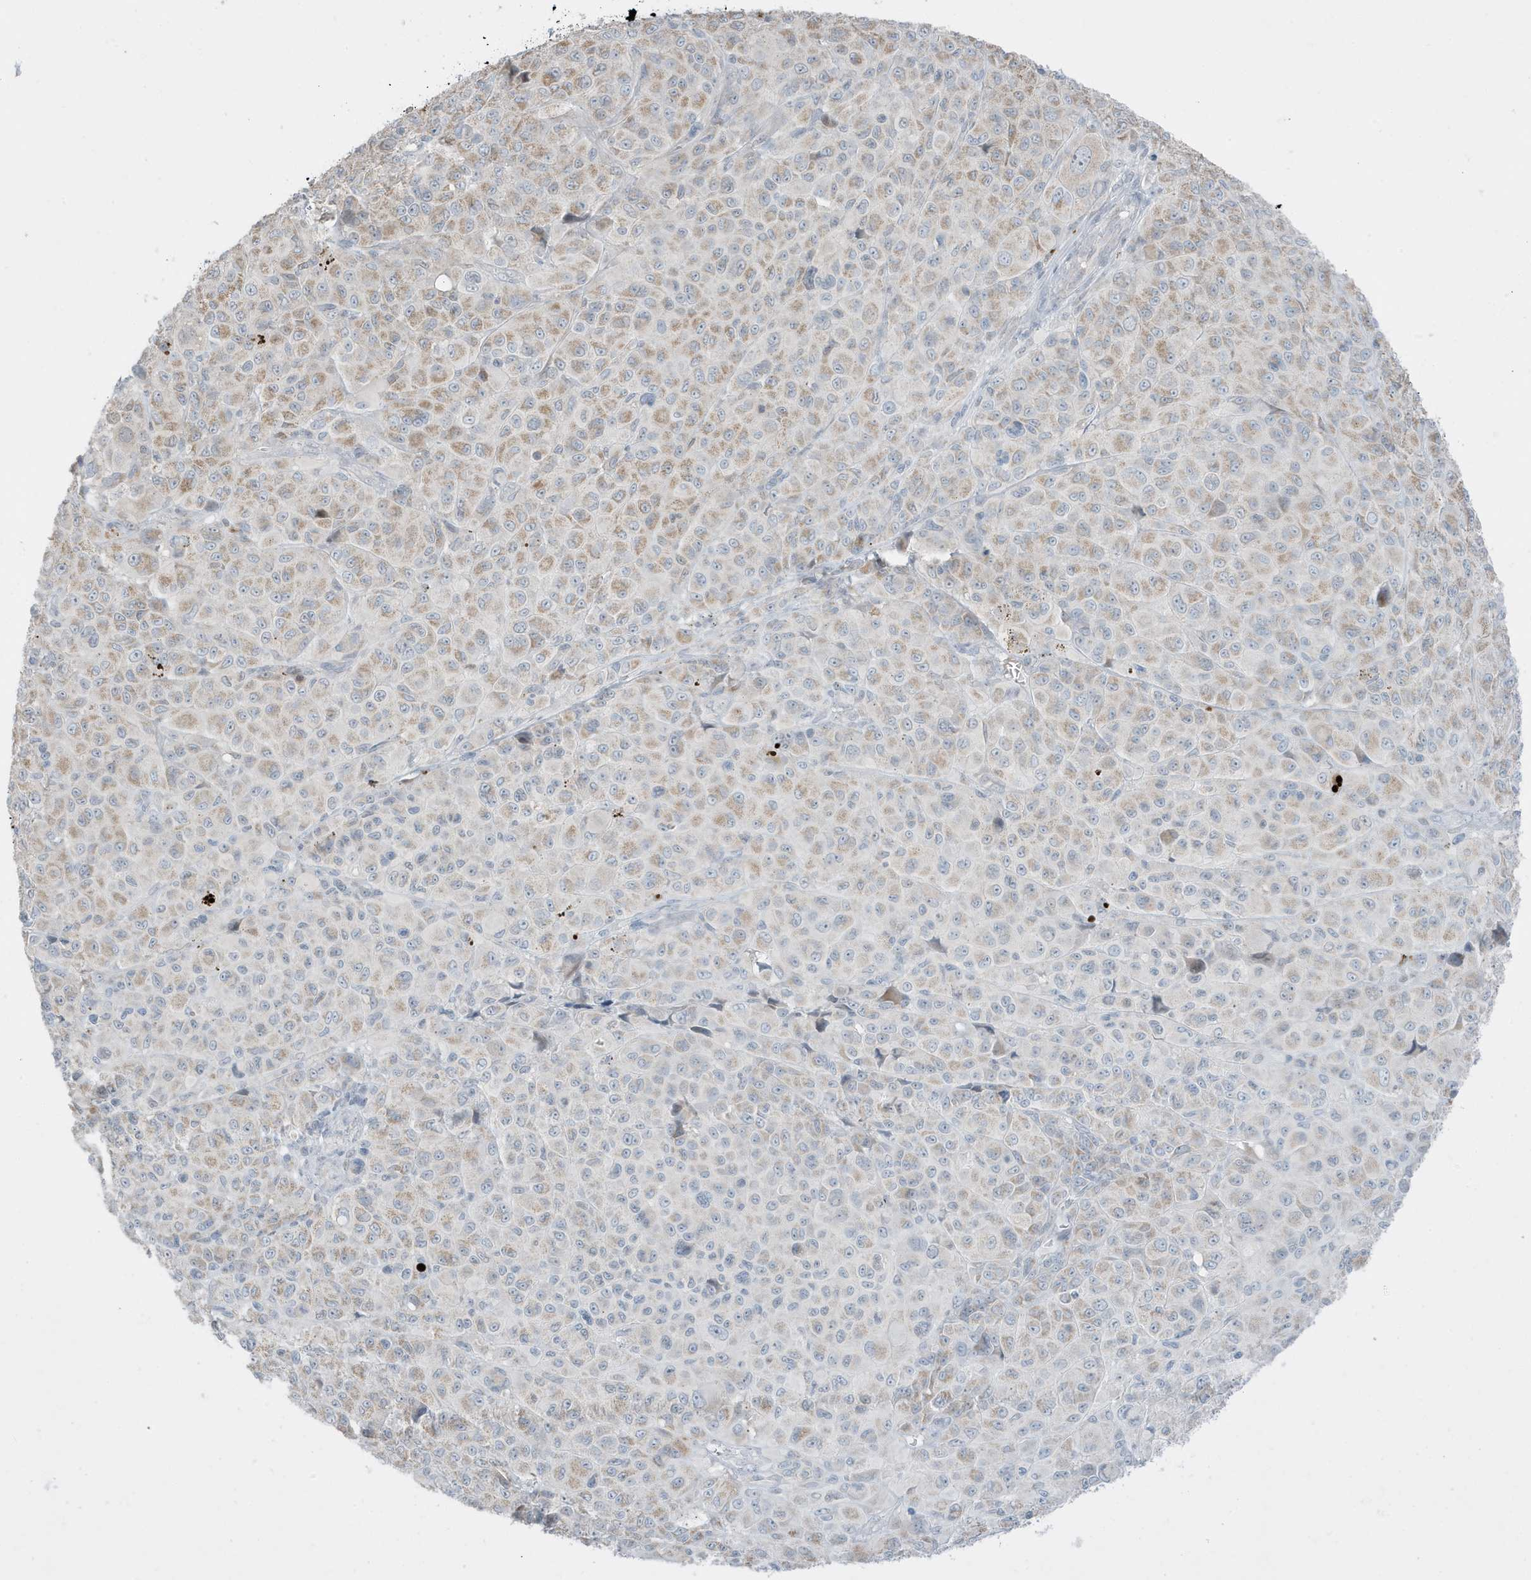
{"staining": {"intensity": "negative", "quantity": "none", "location": "none"}, "tissue": "melanoma", "cell_type": "Tumor cells", "image_type": "cancer", "snomed": [{"axis": "morphology", "description": "Malignant melanoma, NOS"}, {"axis": "topography", "description": "Skin of trunk"}], "caption": "Immunohistochemistry (IHC) photomicrograph of neoplastic tissue: melanoma stained with DAB (3,3'-diaminobenzidine) reveals no significant protein expression in tumor cells.", "gene": "FNDC1", "patient": {"sex": "male", "age": 71}}